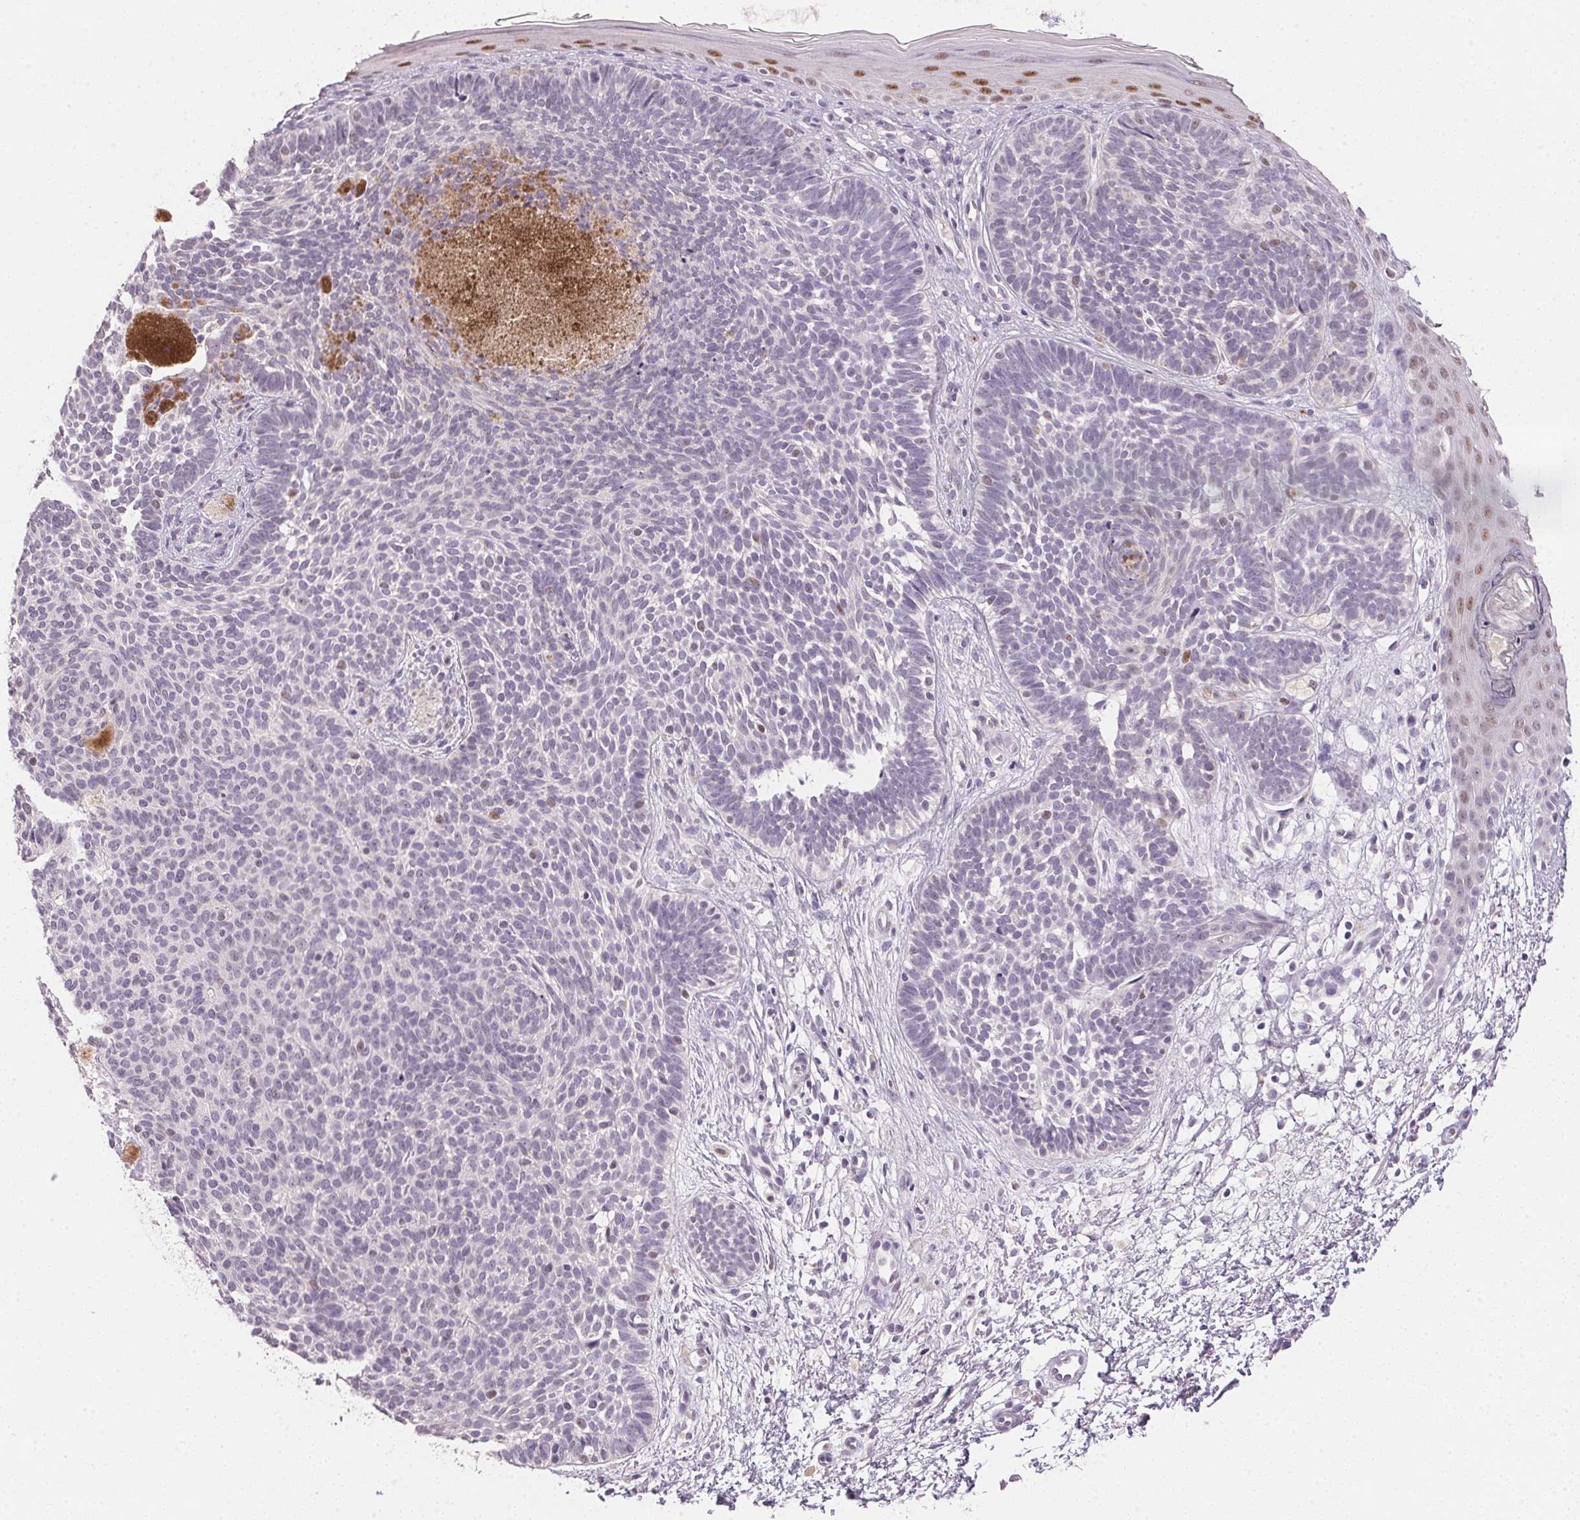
{"staining": {"intensity": "negative", "quantity": "none", "location": "none"}, "tissue": "skin cancer", "cell_type": "Tumor cells", "image_type": "cancer", "snomed": [{"axis": "morphology", "description": "Basal cell carcinoma"}, {"axis": "topography", "description": "Skin"}], "caption": "Tumor cells are negative for protein expression in human skin cancer (basal cell carcinoma).", "gene": "POLR3G", "patient": {"sex": "female", "age": 85}}